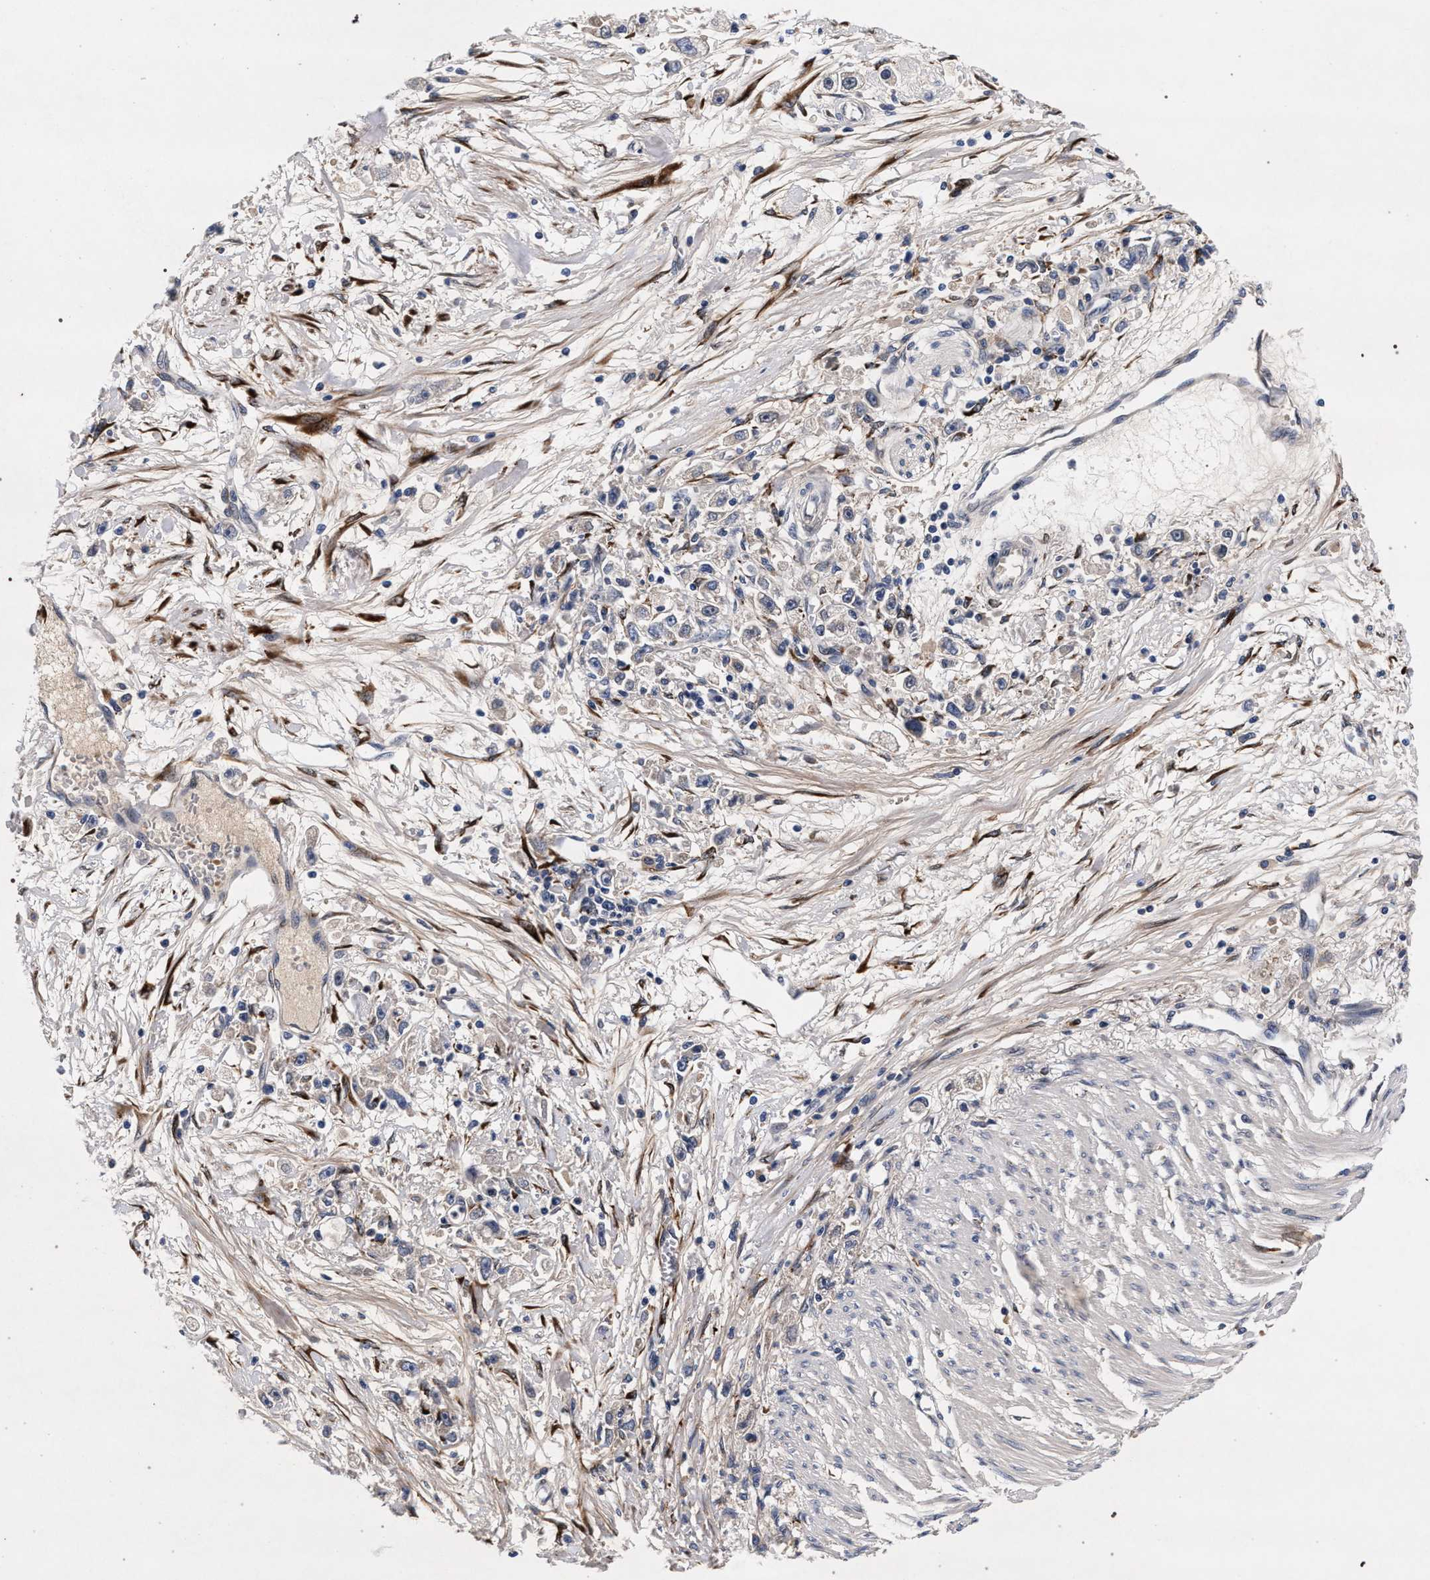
{"staining": {"intensity": "negative", "quantity": "none", "location": "none"}, "tissue": "stomach cancer", "cell_type": "Tumor cells", "image_type": "cancer", "snomed": [{"axis": "morphology", "description": "Adenocarcinoma, NOS"}, {"axis": "topography", "description": "Stomach"}], "caption": "The micrograph exhibits no significant expression in tumor cells of adenocarcinoma (stomach).", "gene": "NEK7", "patient": {"sex": "female", "age": 59}}